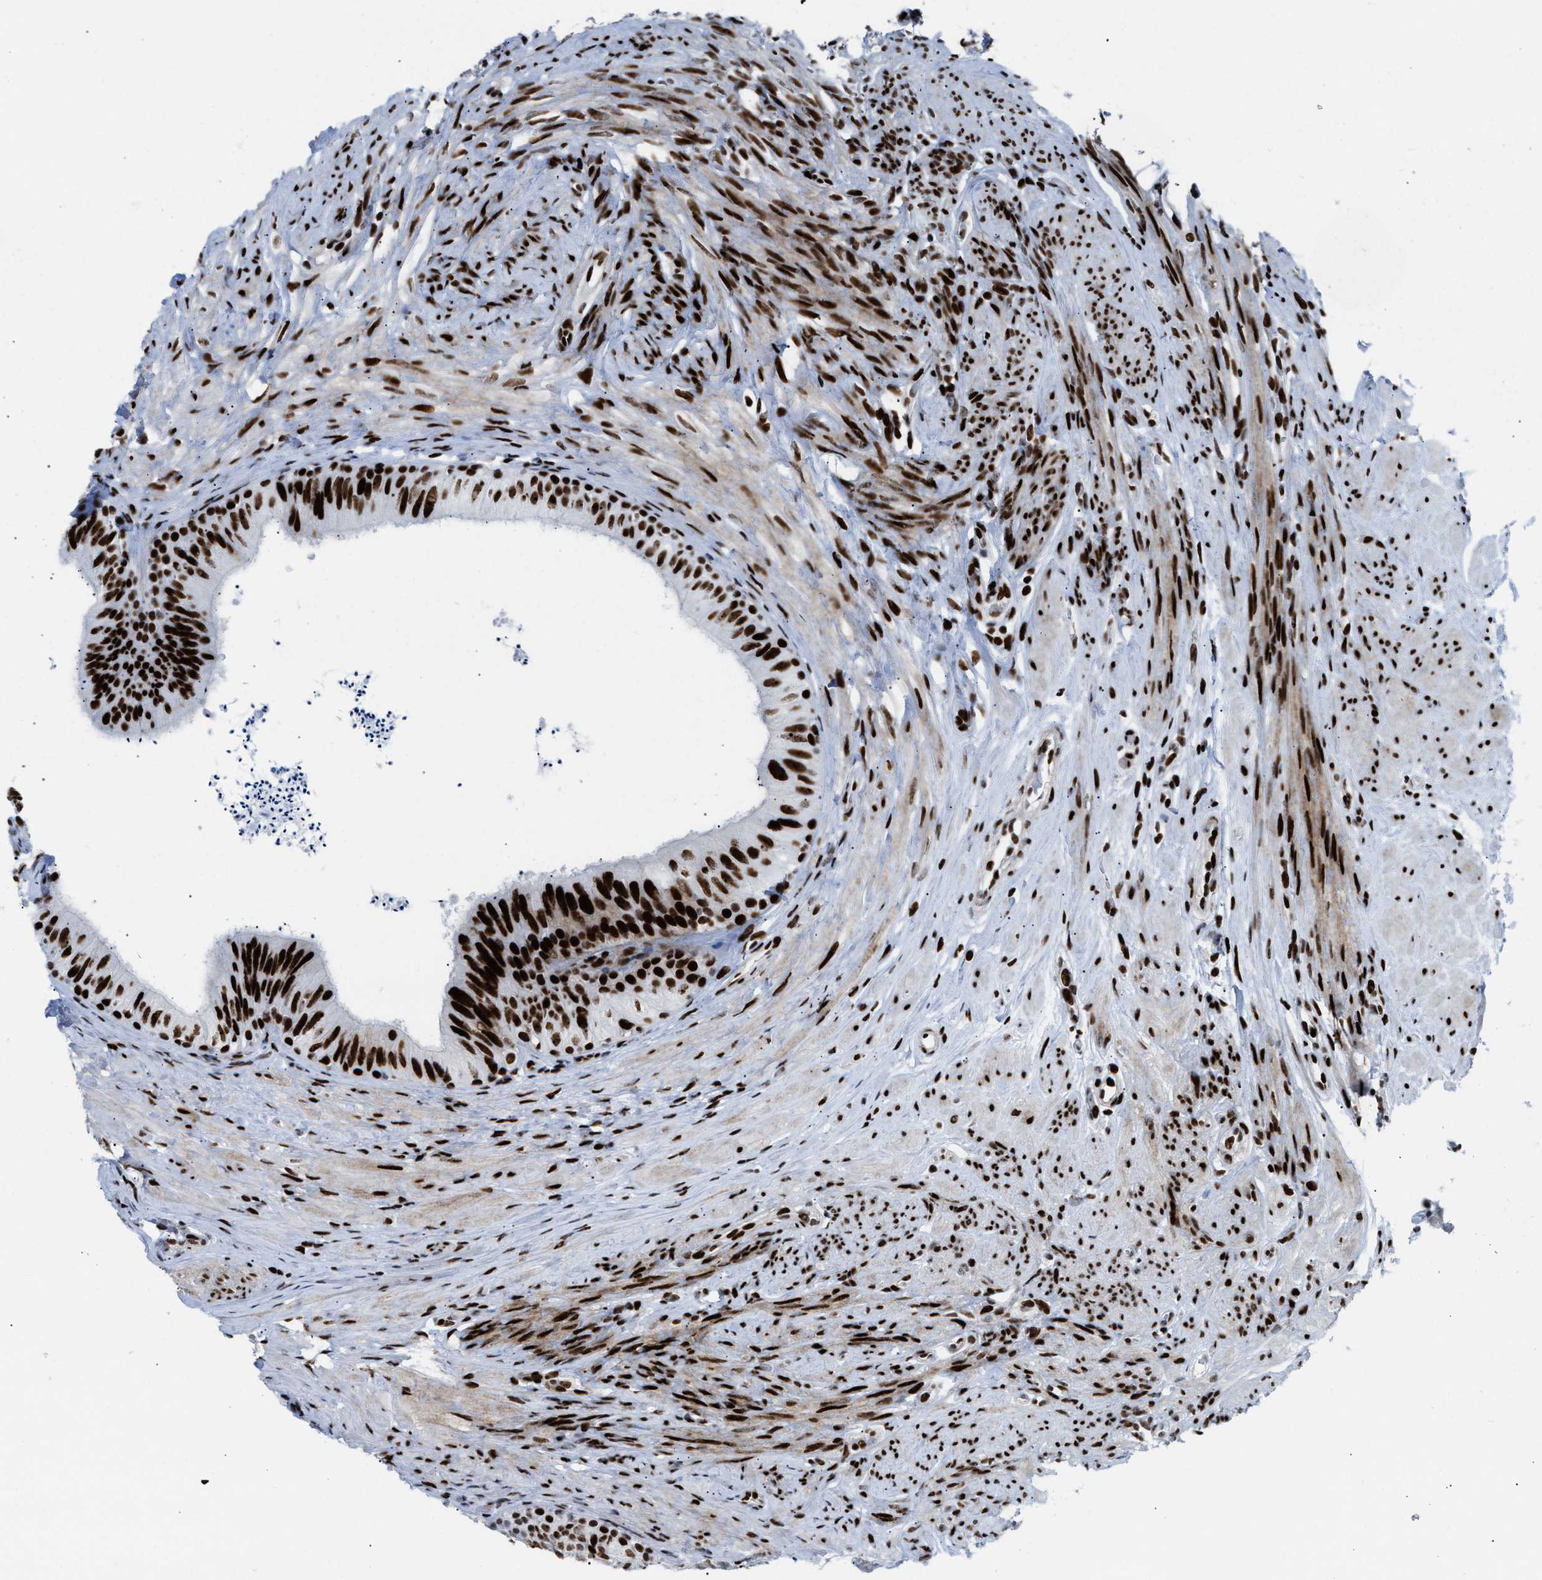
{"staining": {"intensity": "strong", "quantity": ">75%", "location": "nuclear"}, "tissue": "epididymis", "cell_type": "Glandular cells", "image_type": "normal", "snomed": [{"axis": "morphology", "description": "Normal tissue, NOS"}, {"axis": "topography", "description": "Epididymis"}], "caption": "Immunohistochemistry image of benign epididymis: human epididymis stained using immunohistochemistry (IHC) displays high levels of strong protein expression localized specifically in the nuclear of glandular cells, appearing as a nuclear brown color.", "gene": "NONO", "patient": {"sex": "male", "age": 56}}